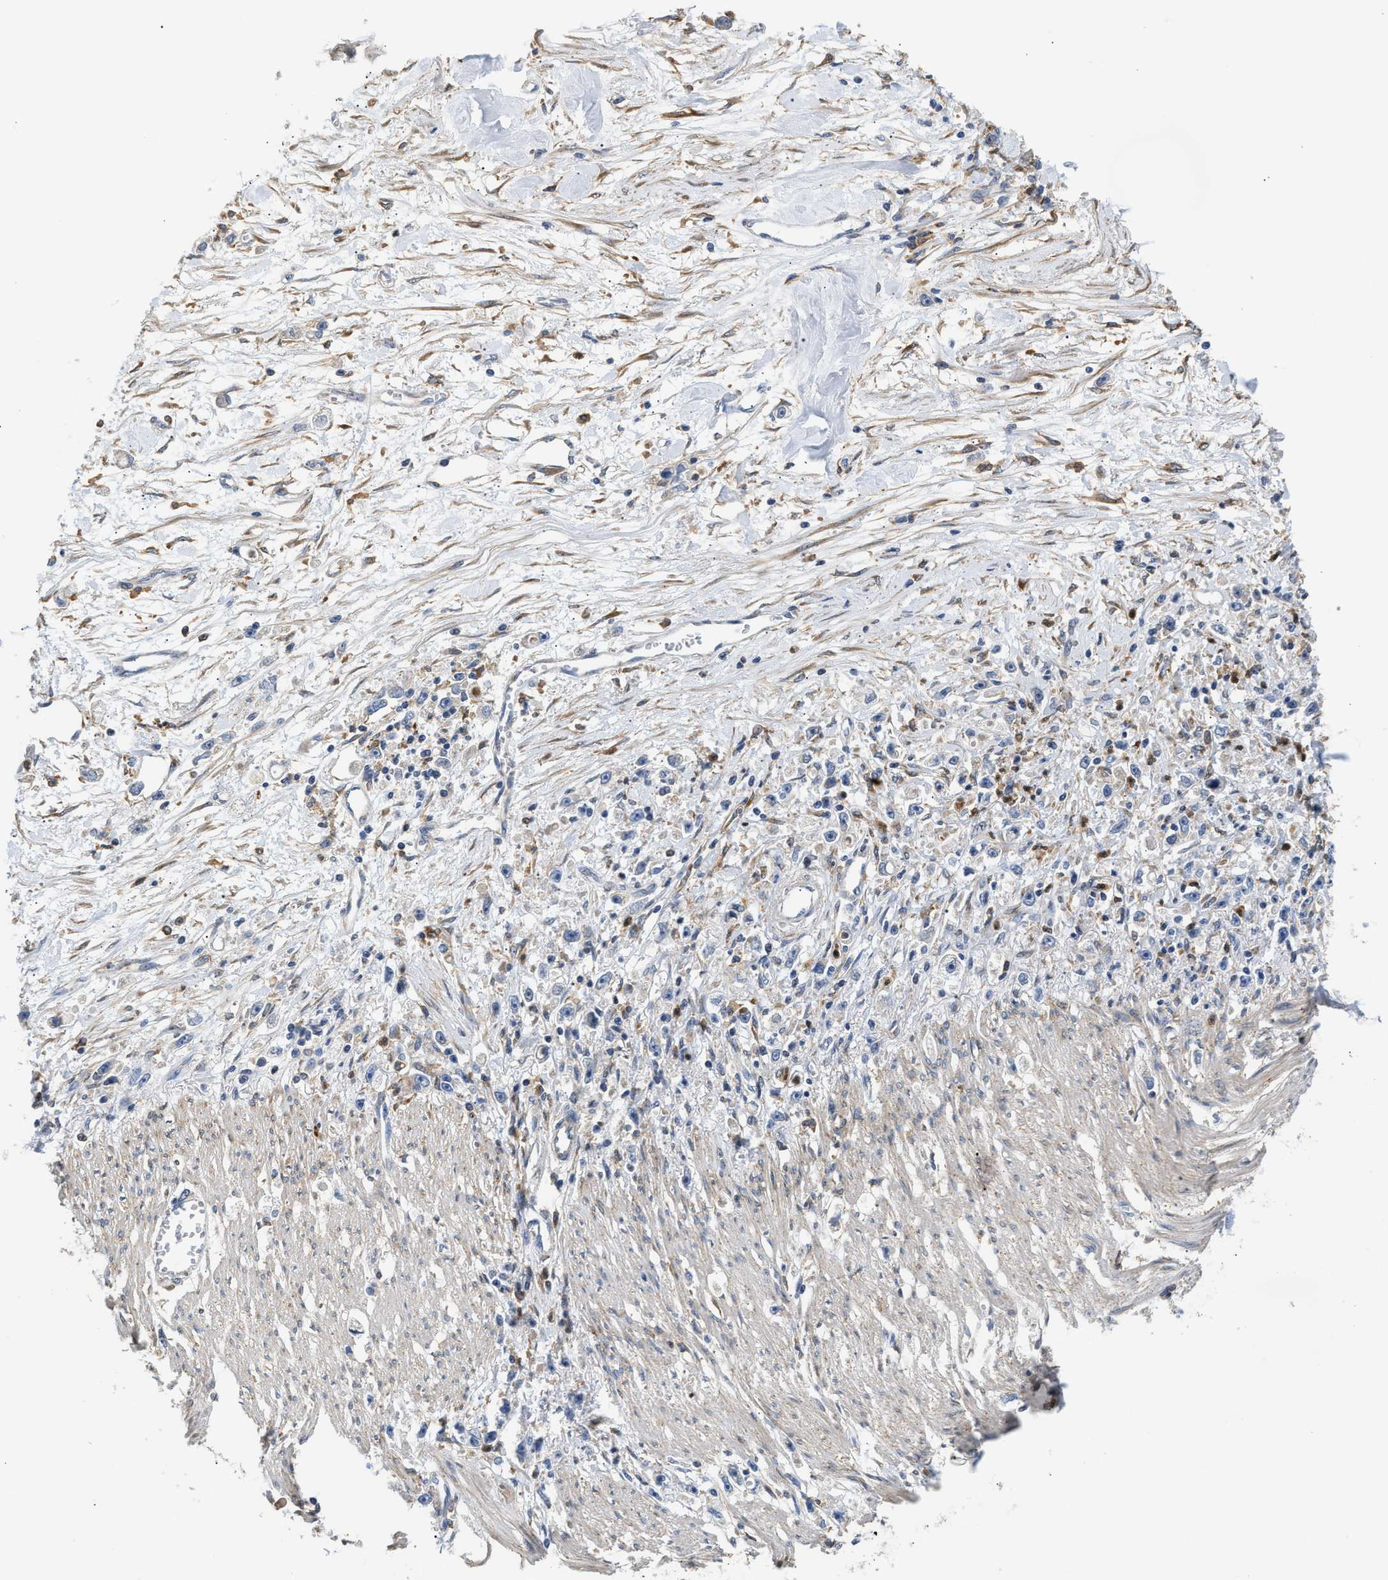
{"staining": {"intensity": "negative", "quantity": "none", "location": "none"}, "tissue": "stomach cancer", "cell_type": "Tumor cells", "image_type": "cancer", "snomed": [{"axis": "morphology", "description": "Adenocarcinoma, NOS"}, {"axis": "topography", "description": "Stomach"}], "caption": "High power microscopy image of an immunohistochemistry histopathology image of adenocarcinoma (stomach), revealing no significant staining in tumor cells. (Stains: DAB immunohistochemistry with hematoxylin counter stain, Microscopy: brightfield microscopy at high magnification).", "gene": "RAB31", "patient": {"sex": "female", "age": 59}}